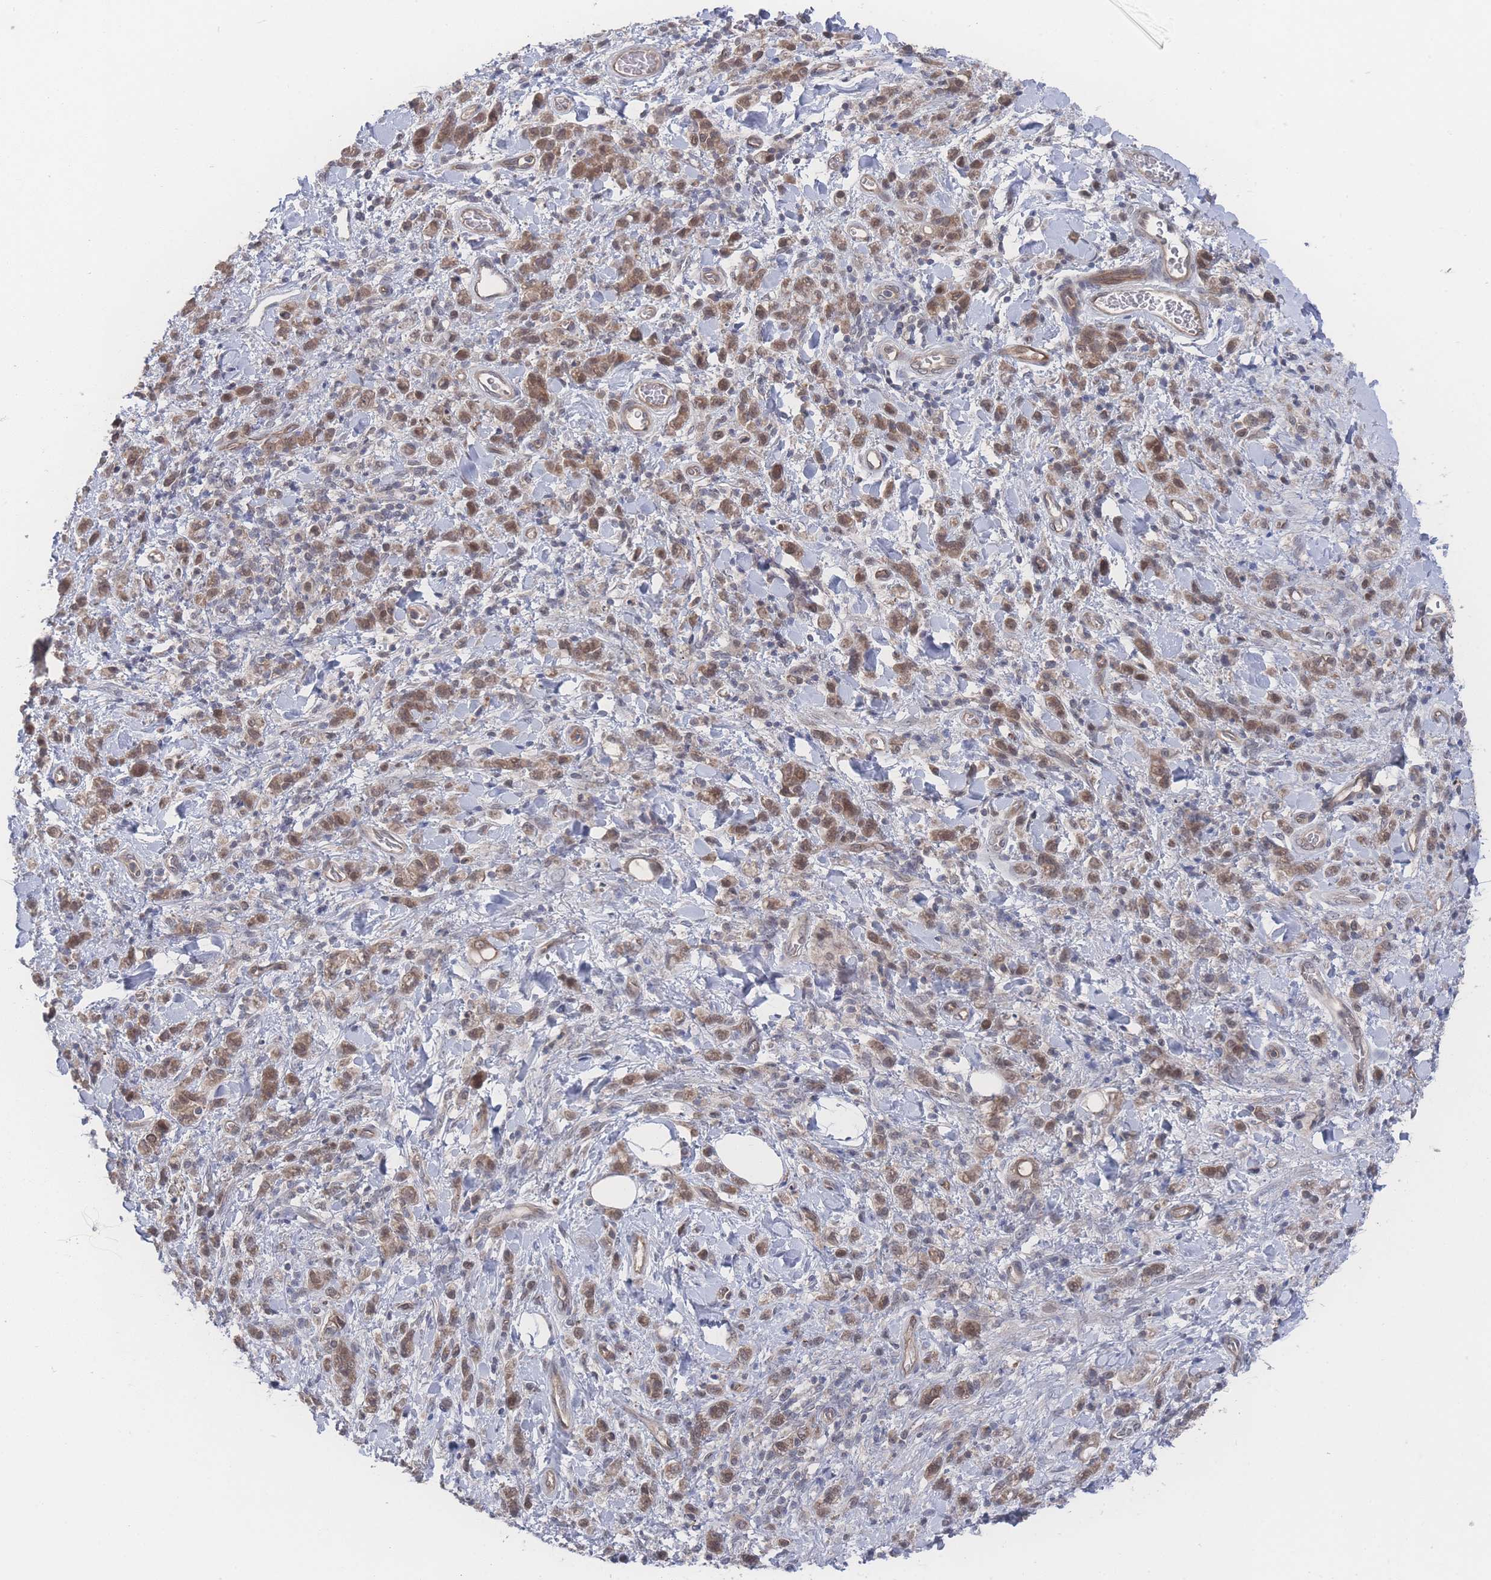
{"staining": {"intensity": "moderate", "quantity": ">75%", "location": "cytoplasmic/membranous,nuclear"}, "tissue": "stomach cancer", "cell_type": "Tumor cells", "image_type": "cancer", "snomed": [{"axis": "morphology", "description": "Adenocarcinoma, NOS"}, {"axis": "topography", "description": "Stomach"}], "caption": "High-magnification brightfield microscopy of adenocarcinoma (stomach) stained with DAB (3,3'-diaminobenzidine) (brown) and counterstained with hematoxylin (blue). tumor cells exhibit moderate cytoplasmic/membranous and nuclear expression is identified in about>75% of cells.", "gene": "NBEAL1", "patient": {"sex": "male", "age": 77}}